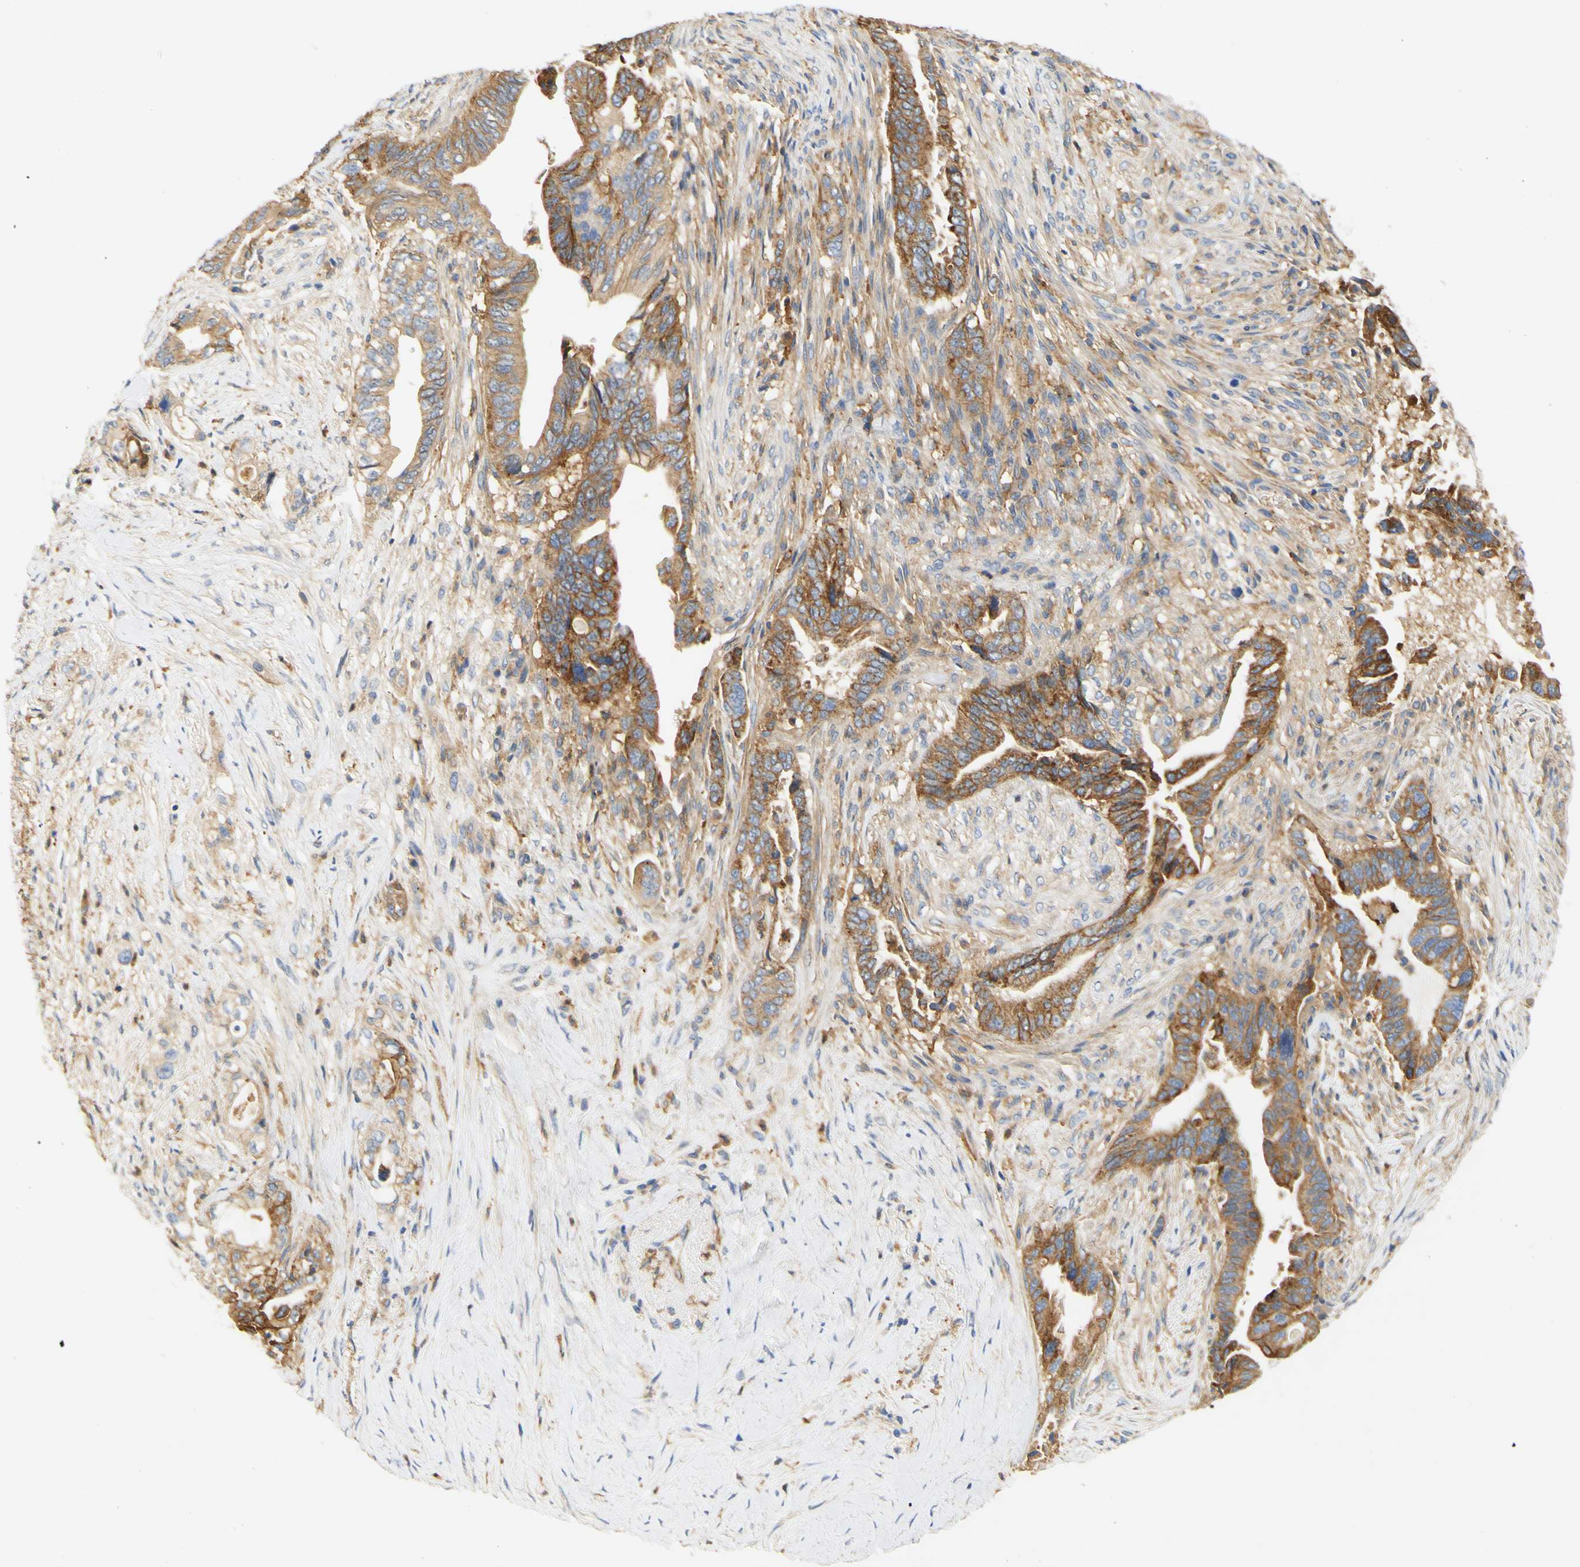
{"staining": {"intensity": "moderate", "quantity": ">75%", "location": "cytoplasmic/membranous"}, "tissue": "pancreatic cancer", "cell_type": "Tumor cells", "image_type": "cancer", "snomed": [{"axis": "morphology", "description": "Adenocarcinoma, NOS"}, {"axis": "topography", "description": "Pancreas"}], "caption": "Immunohistochemical staining of pancreatic adenocarcinoma demonstrates medium levels of moderate cytoplasmic/membranous positivity in about >75% of tumor cells.", "gene": "PCDH7", "patient": {"sex": "male", "age": 70}}